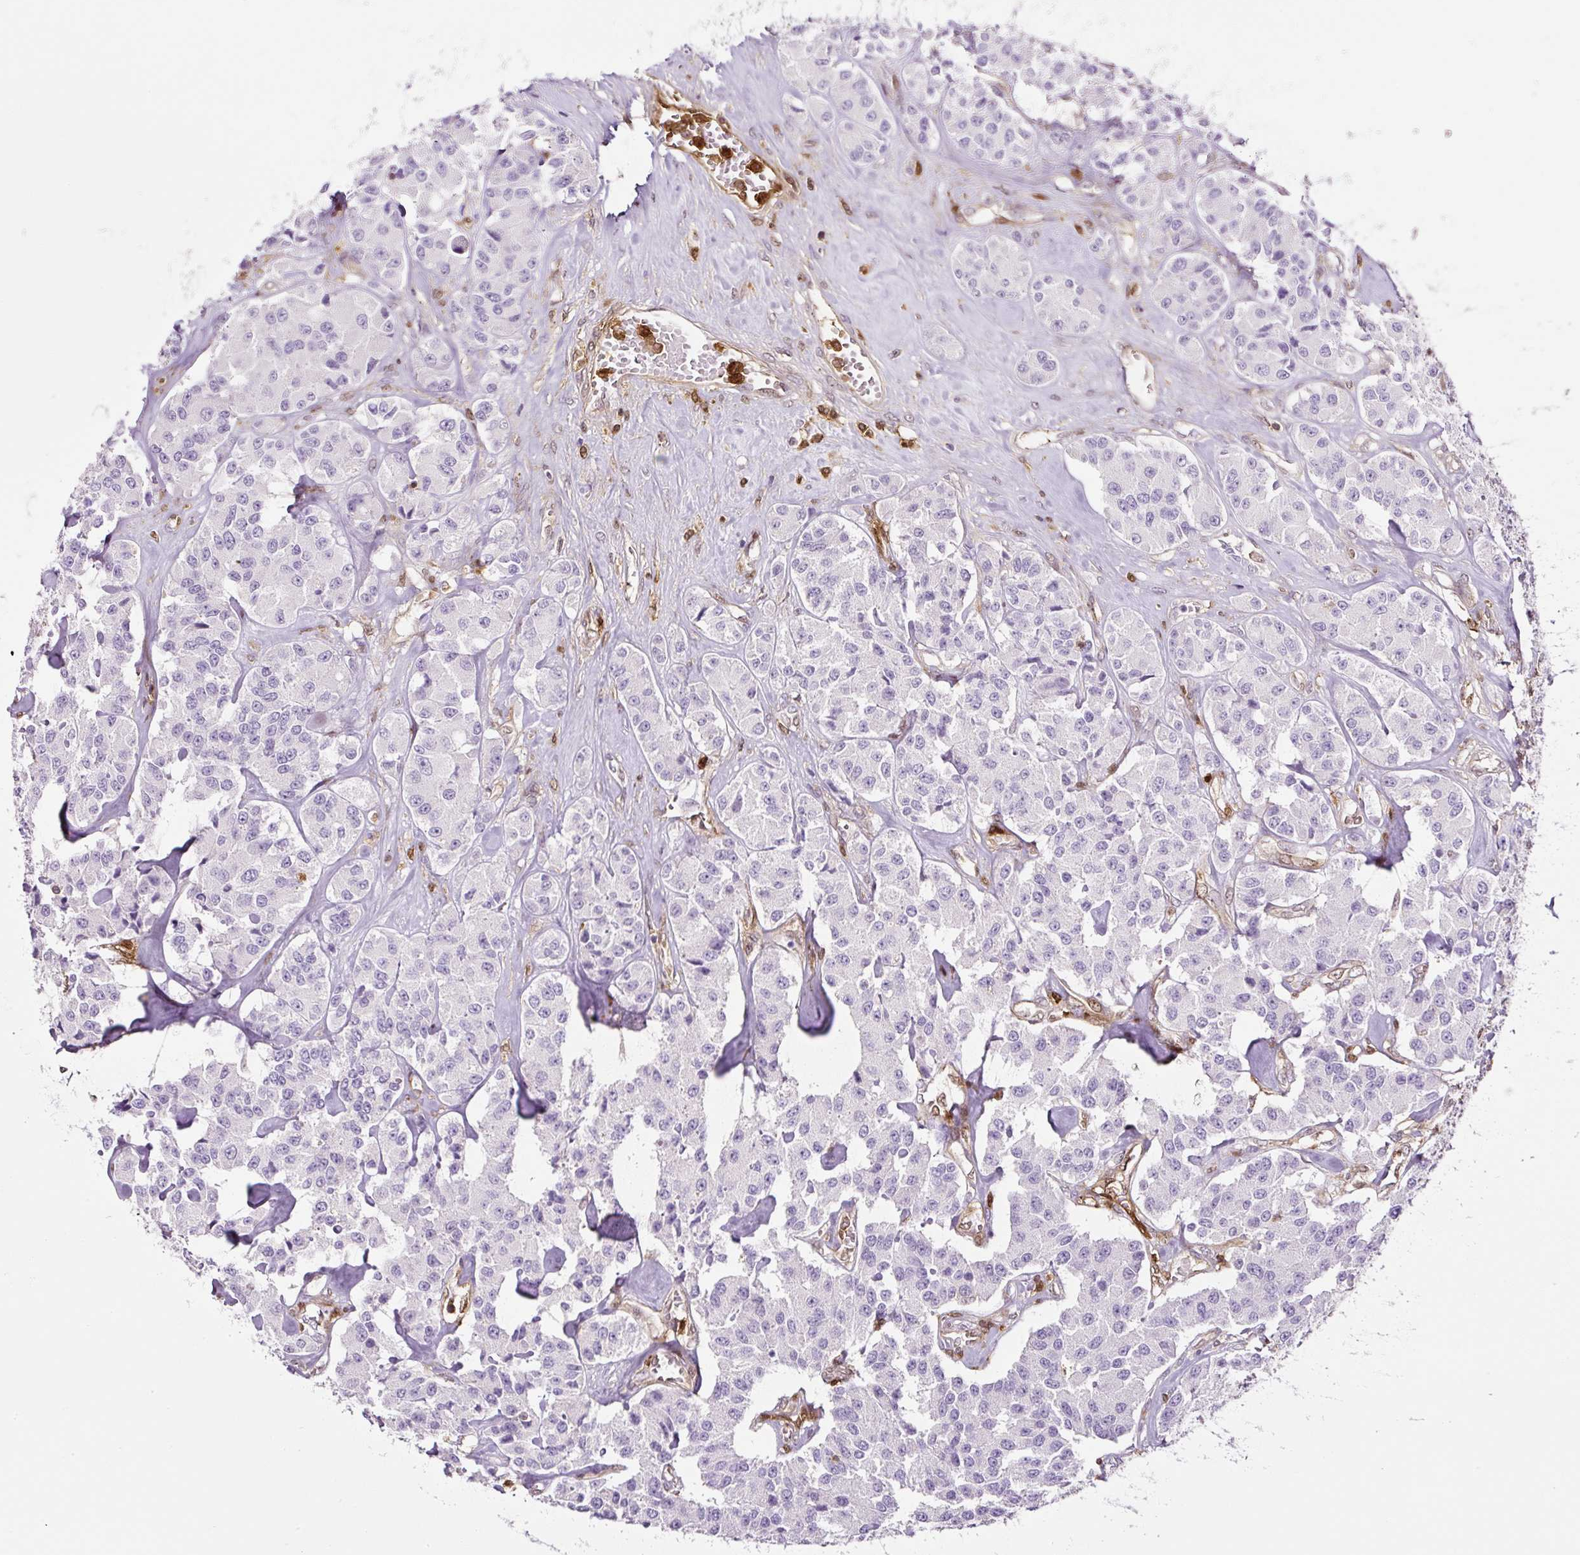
{"staining": {"intensity": "negative", "quantity": "none", "location": "none"}, "tissue": "carcinoid", "cell_type": "Tumor cells", "image_type": "cancer", "snomed": [{"axis": "morphology", "description": "Carcinoid, malignant, NOS"}, {"axis": "topography", "description": "Pancreas"}], "caption": "A micrograph of human malignant carcinoid is negative for staining in tumor cells.", "gene": "ANXA1", "patient": {"sex": "male", "age": 41}}